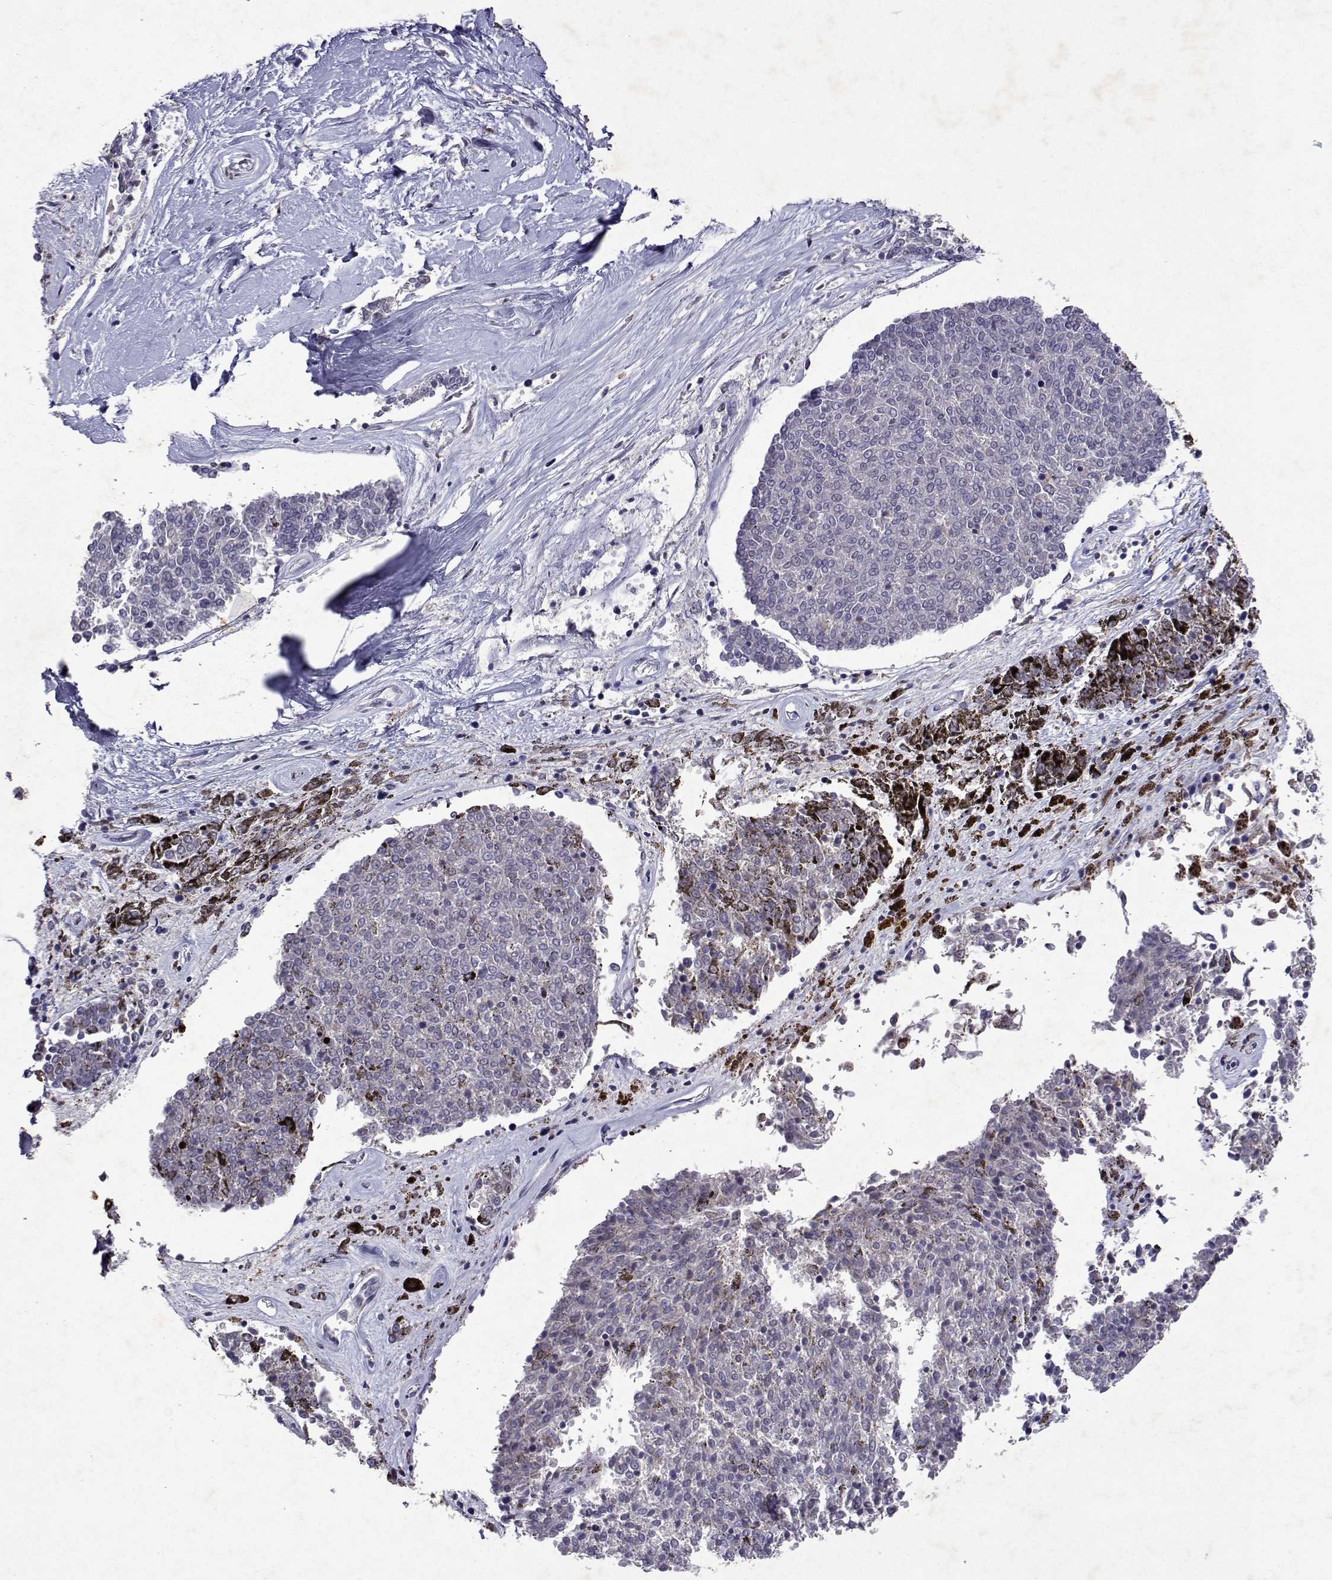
{"staining": {"intensity": "negative", "quantity": "none", "location": "none"}, "tissue": "melanoma", "cell_type": "Tumor cells", "image_type": "cancer", "snomed": [{"axis": "morphology", "description": "Malignant melanoma, NOS"}, {"axis": "topography", "description": "Skin"}], "caption": "This is an immunohistochemistry histopathology image of human melanoma. There is no staining in tumor cells.", "gene": "APAF1", "patient": {"sex": "female", "age": 72}}